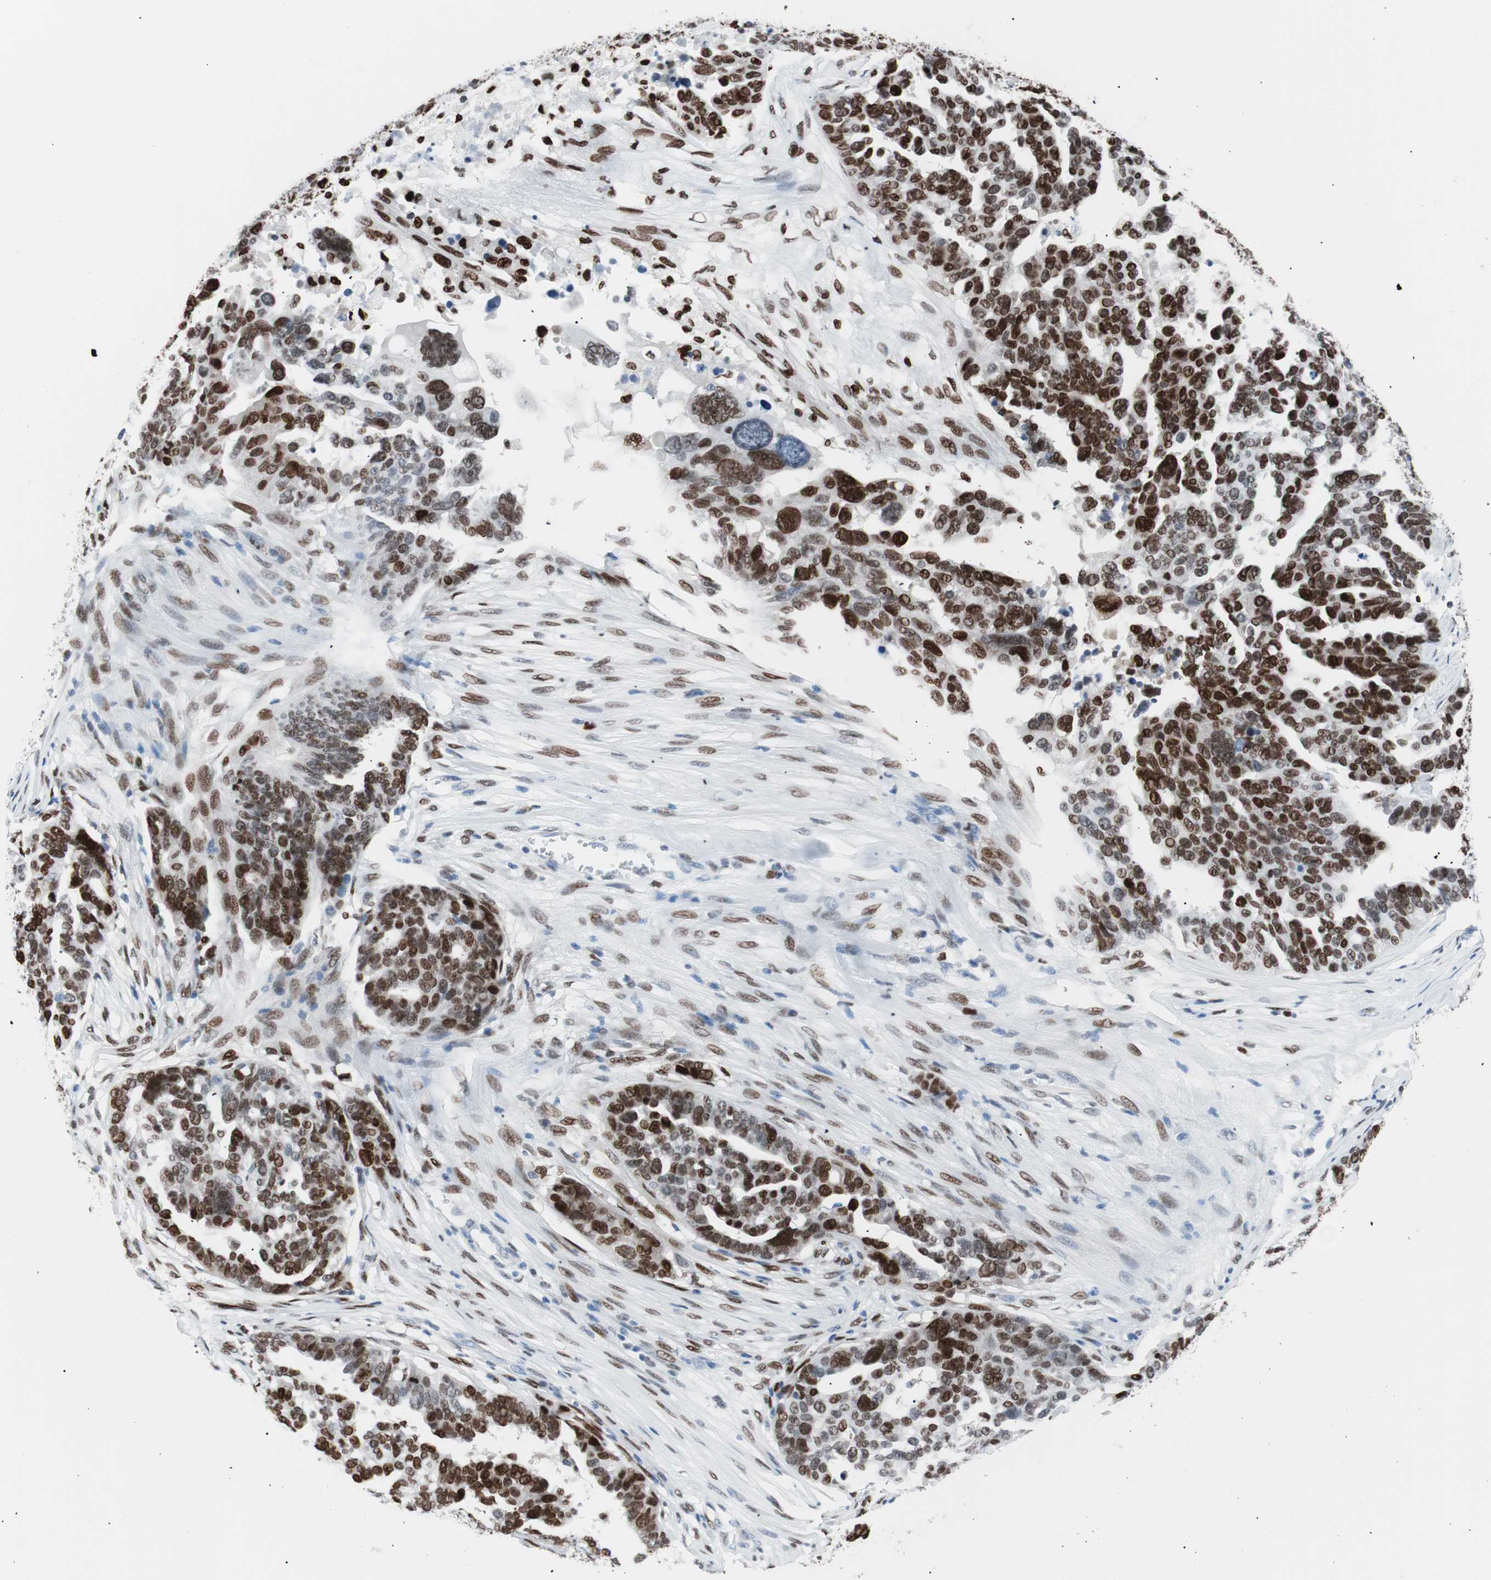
{"staining": {"intensity": "moderate", "quantity": ">75%", "location": "nuclear"}, "tissue": "ovarian cancer", "cell_type": "Tumor cells", "image_type": "cancer", "snomed": [{"axis": "morphology", "description": "Cystadenocarcinoma, serous, NOS"}, {"axis": "topography", "description": "Ovary"}], "caption": "Serous cystadenocarcinoma (ovarian) tissue shows moderate nuclear positivity in about >75% of tumor cells Using DAB (brown) and hematoxylin (blue) stains, captured at high magnification using brightfield microscopy.", "gene": "CEBPB", "patient": {"sex": "female", "age": 59}}